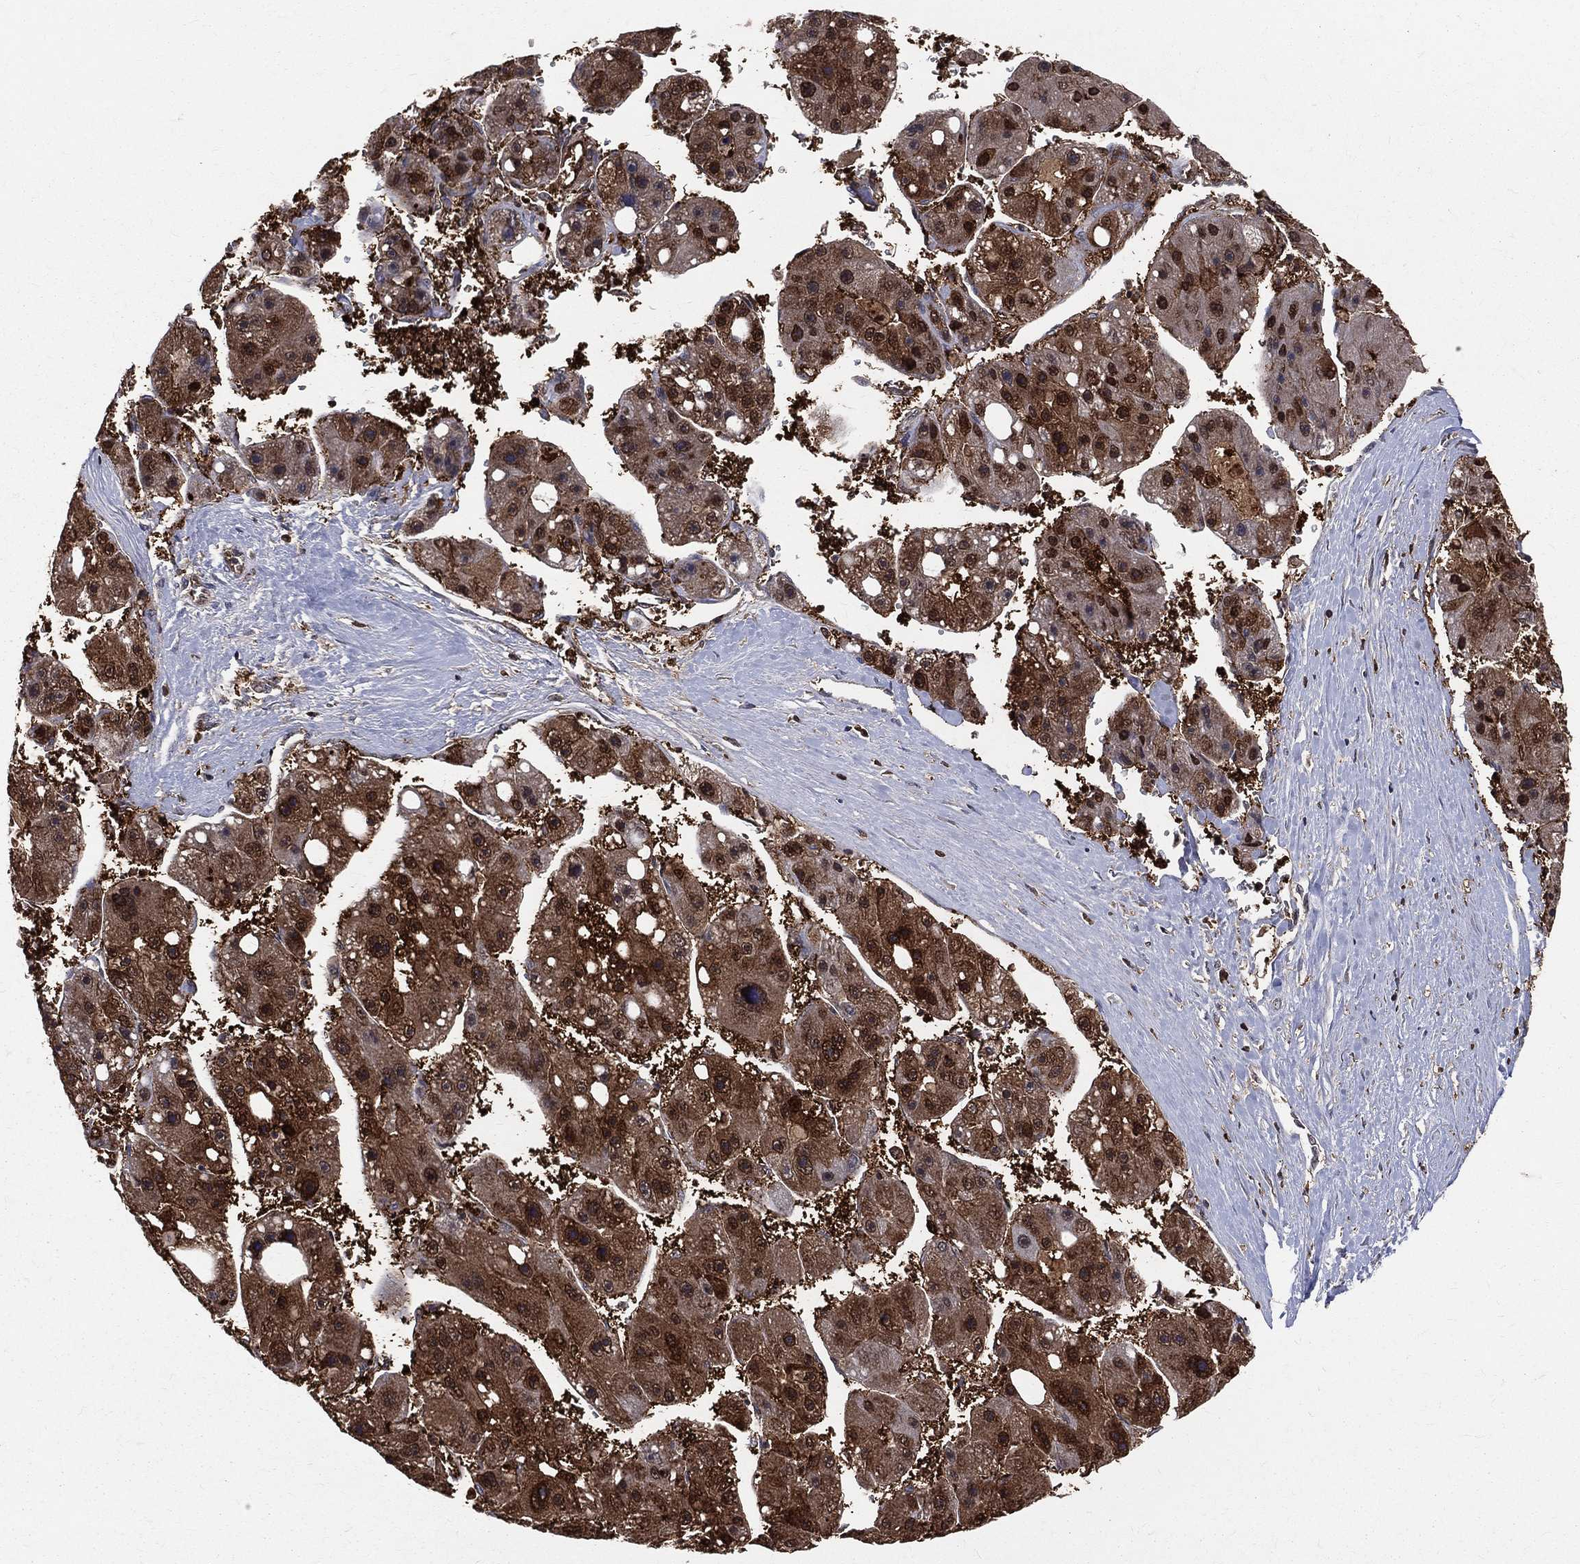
{"staining": {"intensity": "strong", "quantity": "25%-75%", "location": "cytoplasmic/membranous,nuclear"}, "tissue": "liver cancer", "cell_type": "Tumor cells", "image_type": "cancer", "snomed": [{"axis": "morphology", "description": "Carcinoma, Hepatocellular, NOS"}, {"axis": "topography", "description": "Liver"}], "caption": "Brown immunohistochemical staining in hepatocellular carcinoma (liver) reveals strong cytoplasmic/membranous and nuclear staining in approximately 25%-75% of tumor cells.", "gene": "ENO1", "patient": {"sex": "female", "age": 61}}